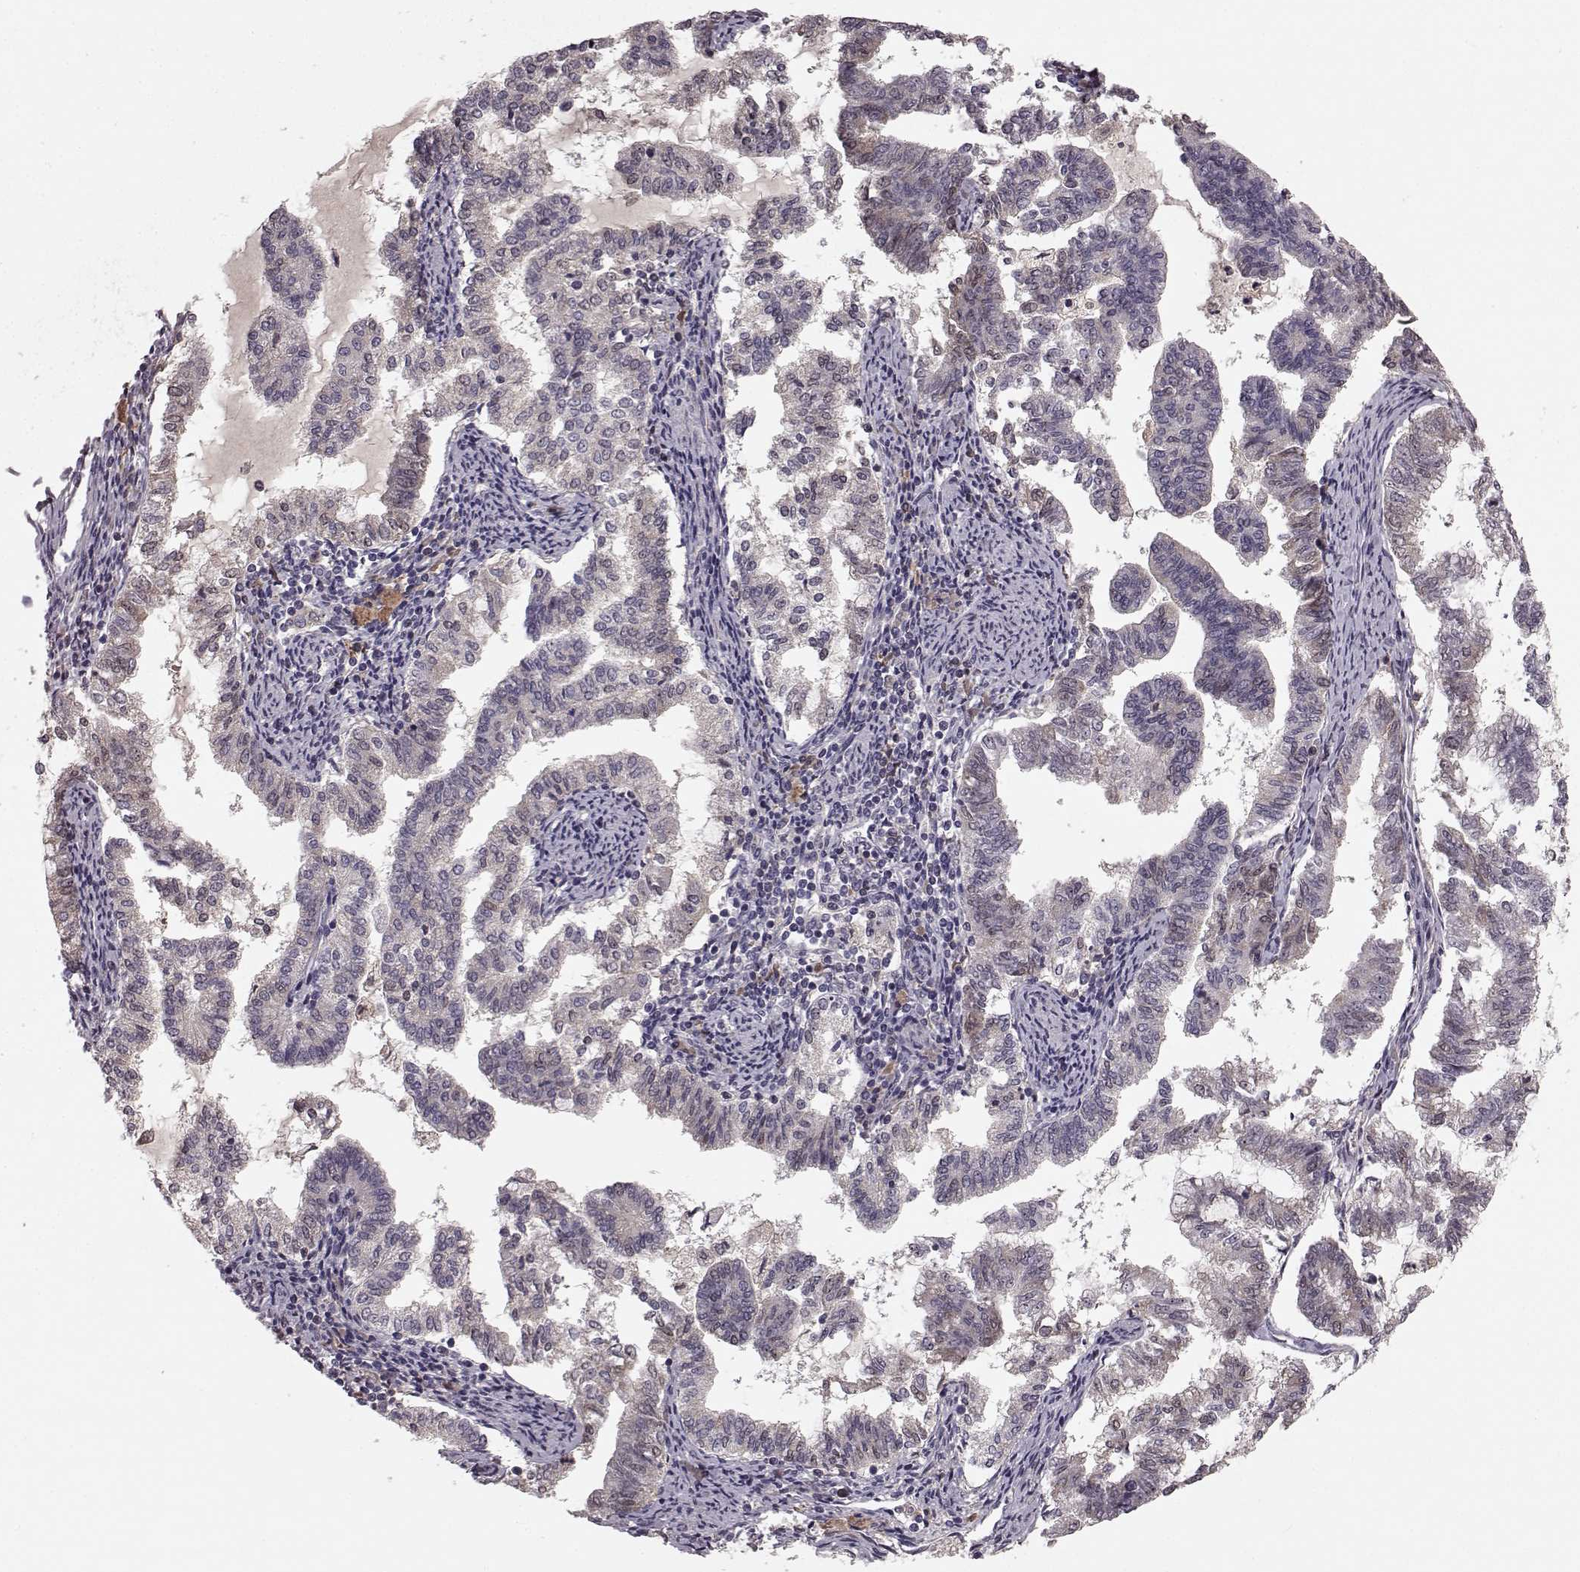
{"staining": {"intensity": "negative", "quantity": "none", "location": "none"}, "tissue": "endometrial cancer", "cell_type": "Tumor cells", "image_type": "cancer", "snomed": [{"axis": "morphology", "description": "Adenocarcinoma, NOS"}, {"axis": "topography", "description": "Endometrium"}], "caption": "IHC histopathology image of endometrial adenocarcinoma stained for a protein (brown), which displays no expression in tumor cells.", "gene": "SLC22A18", "patient": {"sex": "female", "age": 79}}